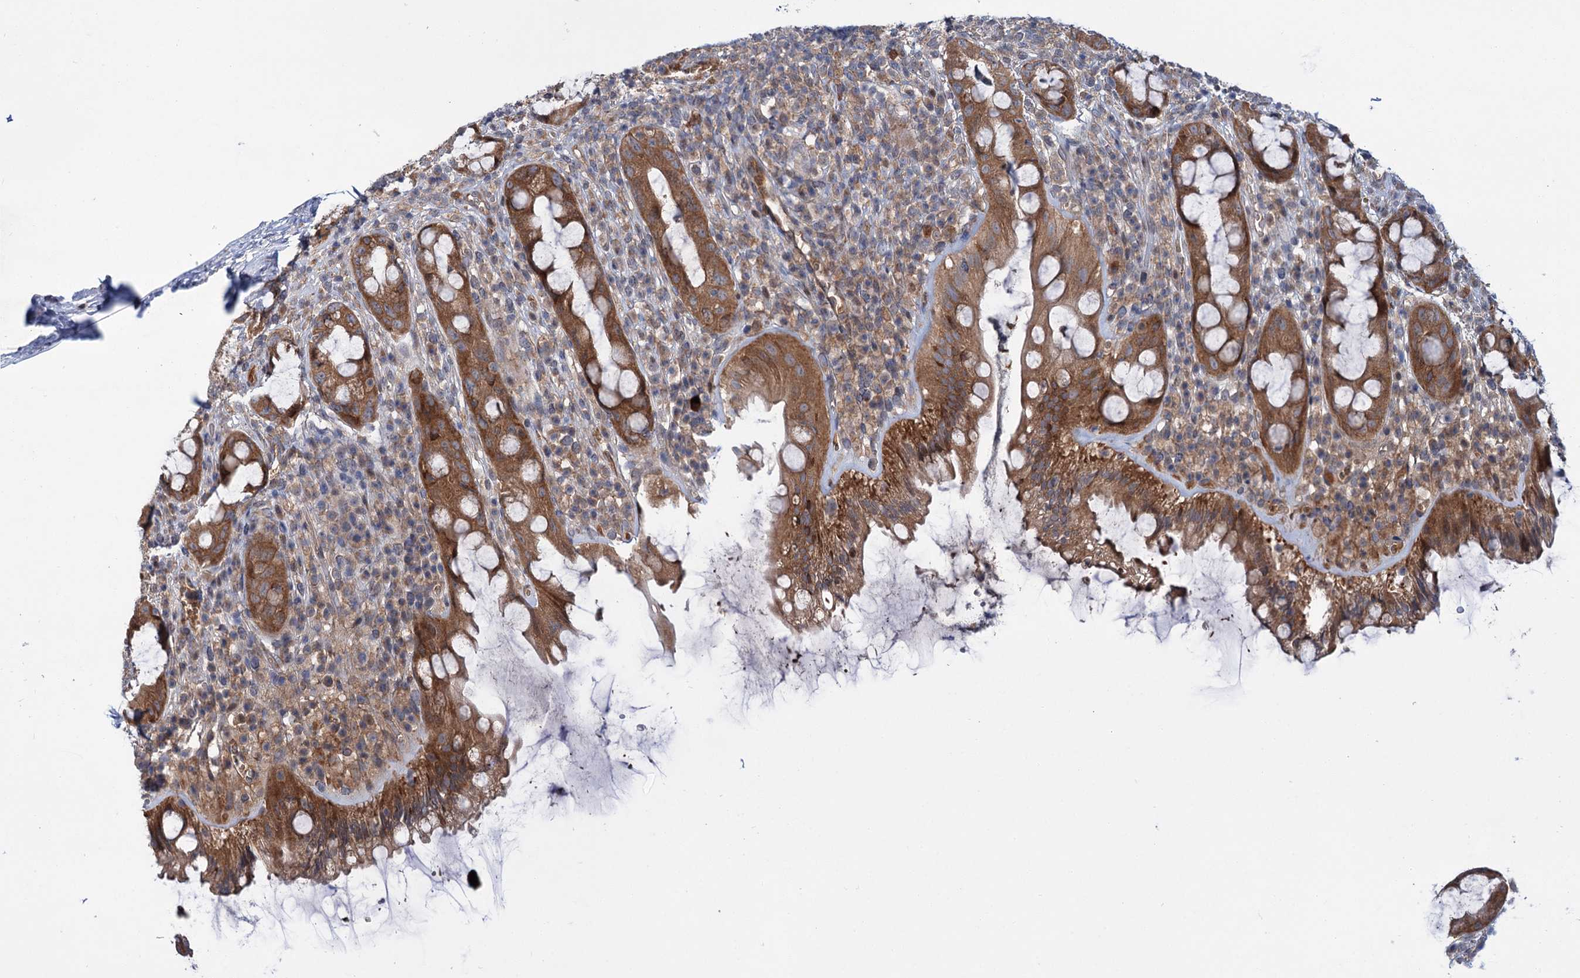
{"staining": {"intensity": "strong", "quantity": ">75%", "location": "cytoplasmic/membranous"}, "tissue": "rectum", "cell_type": "Glandular cells", "image_type": "normal", "snomed": [{"axis": "morphology", "description": "Normal tissue, NOS"}, {"axis": "topography", "description": "Rectum"}], "caption": "Immunohistochemistry (DAB (3,3'-diaminobenzidine)) staining of unremarkable human rectum demonstrates strong cytoplasmic/membranous protein expression in about >75% of glandular cells. (DAB IHC, brown staining for protein, blue staining for nuclei).", "gene": "PTPN3", "patient": {"sex": "female", "age": 57}}